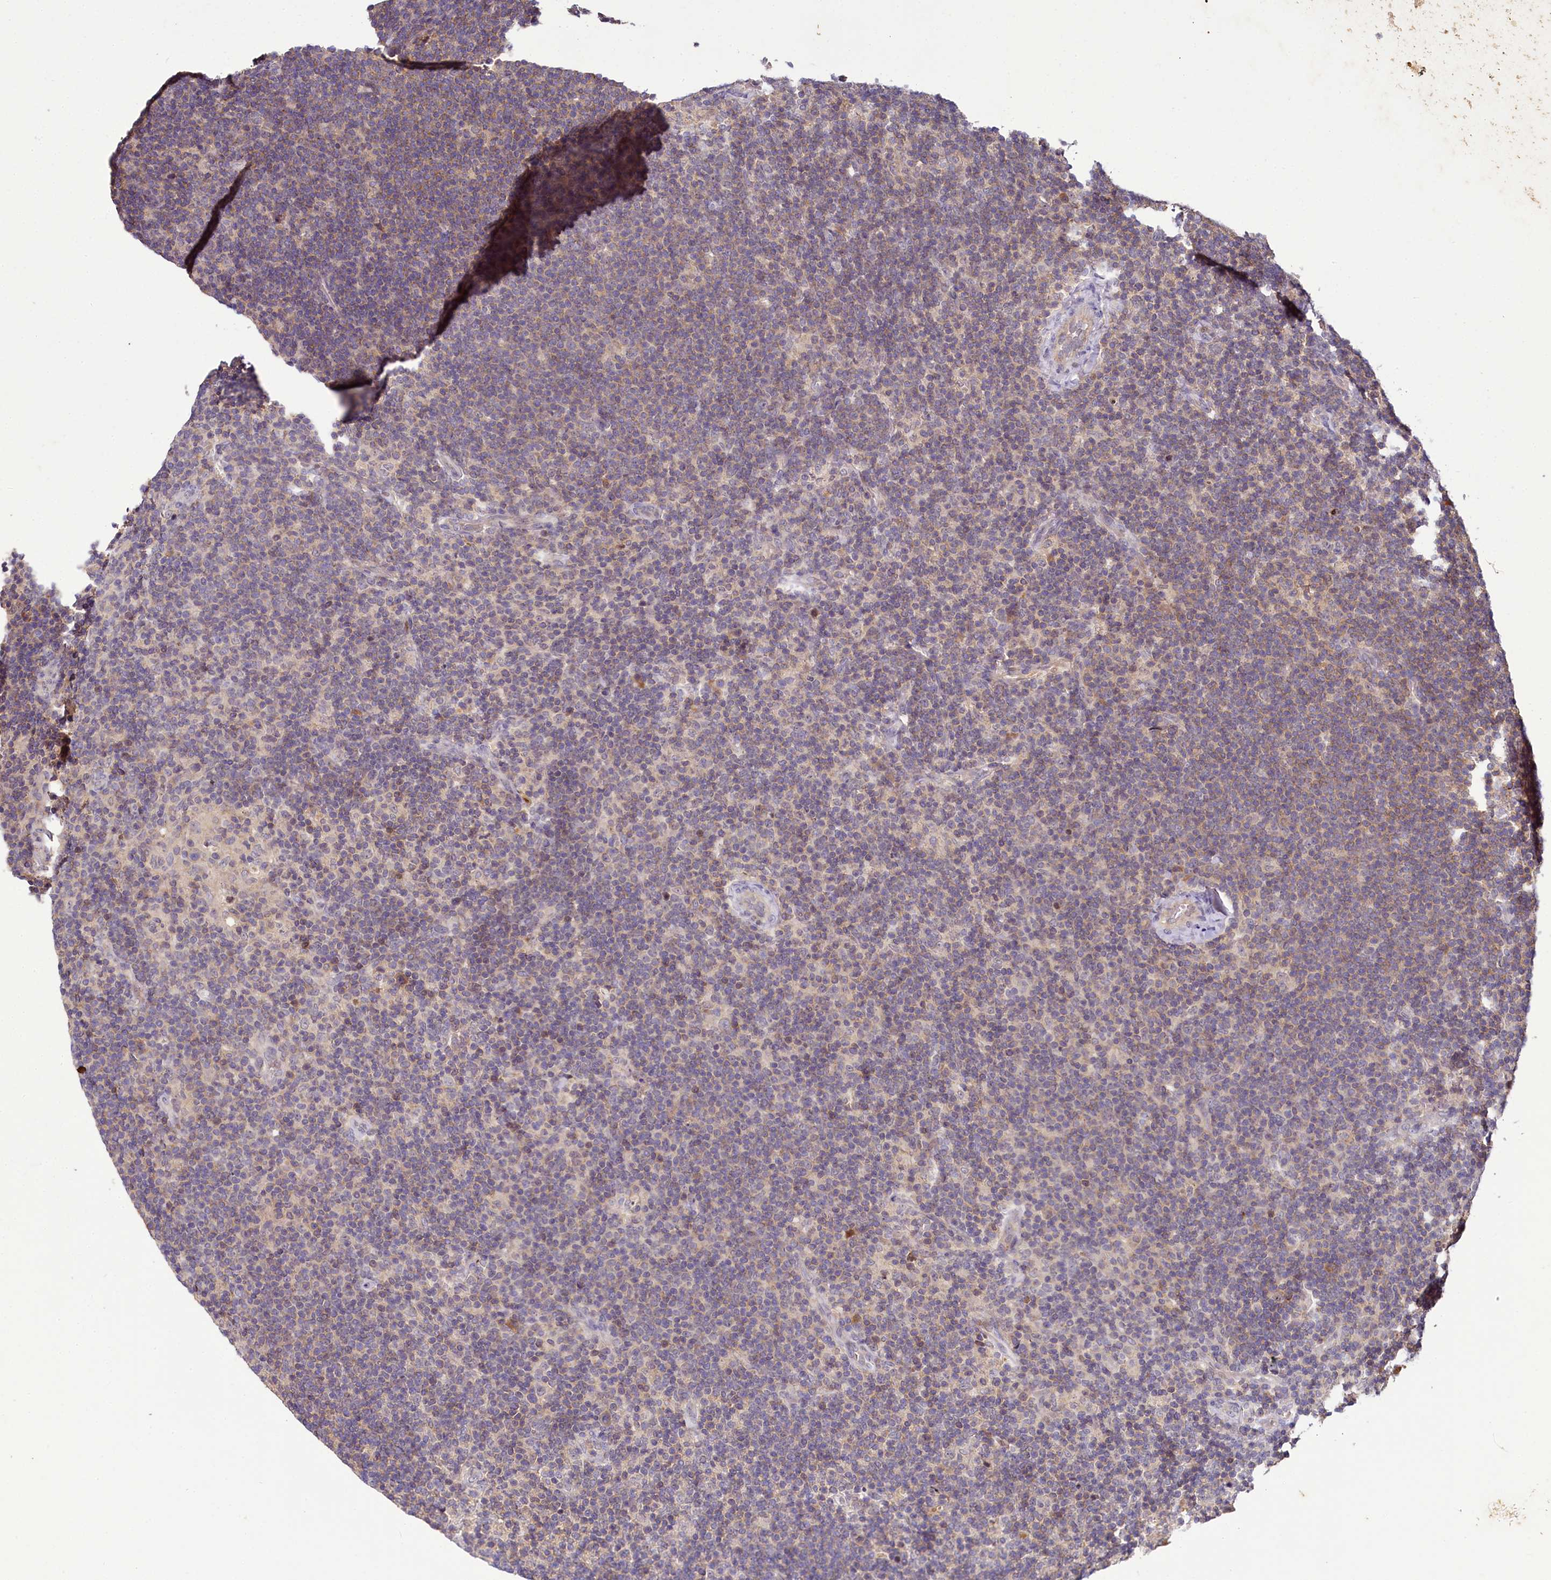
{"staining": {"intensity": "negative", "quantity": "none", "location": "none"}, "tissue": "lymphoma", "cell_type": "Tumor cells", "image_type": "cancer", "snomed": [{"axis": "morphology", "description": "Hodgkin's disease, NOS"}, {"axis": "topography", "description": "Lymph node"}], "caption": "This photomicrograph is of lymphoma stained with IHC to label a protein in brown with the nuclei are counter-stained blue. There is no expression in tumor cells.", "gene": "TMEM39A", "patient": {"sex": "female", "age": 57}}